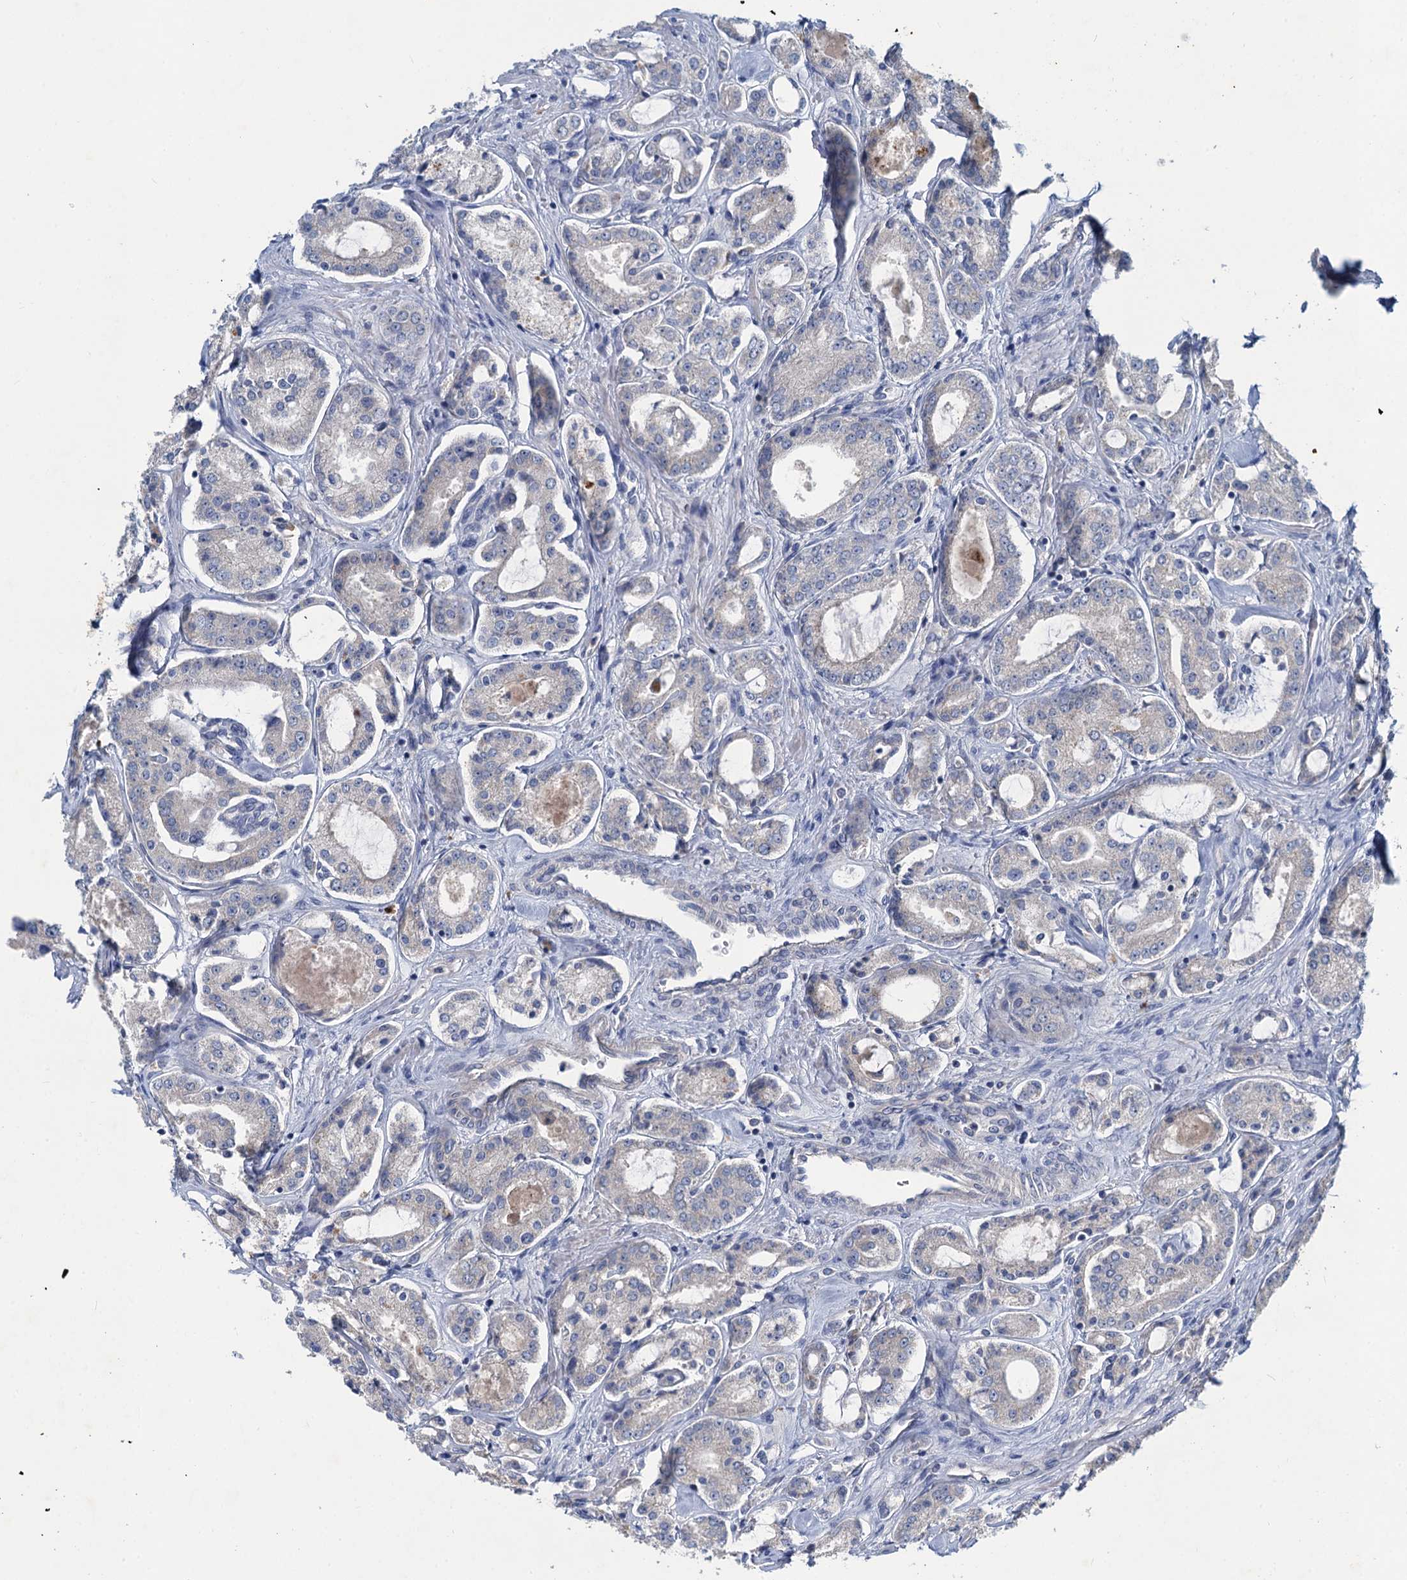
{"staining": {"intensity": "negative", "quantity": "none", "location": "none"}, "tissue": "prostate cancer", "cell_type": "Tumor cells", "image_type": "cancer", "snomed": [{"axis": "morphology", "description": "Adenocarcinoma, Low grade"}, {"axis": "topography", "description": "Prostate"}], "caption": "Prostate cancer was stained to show a protein in brown. There is no significant positivity in tumor cells.", "gene": "SNAP29", "patient": {"sex": "male", "age": 68}}